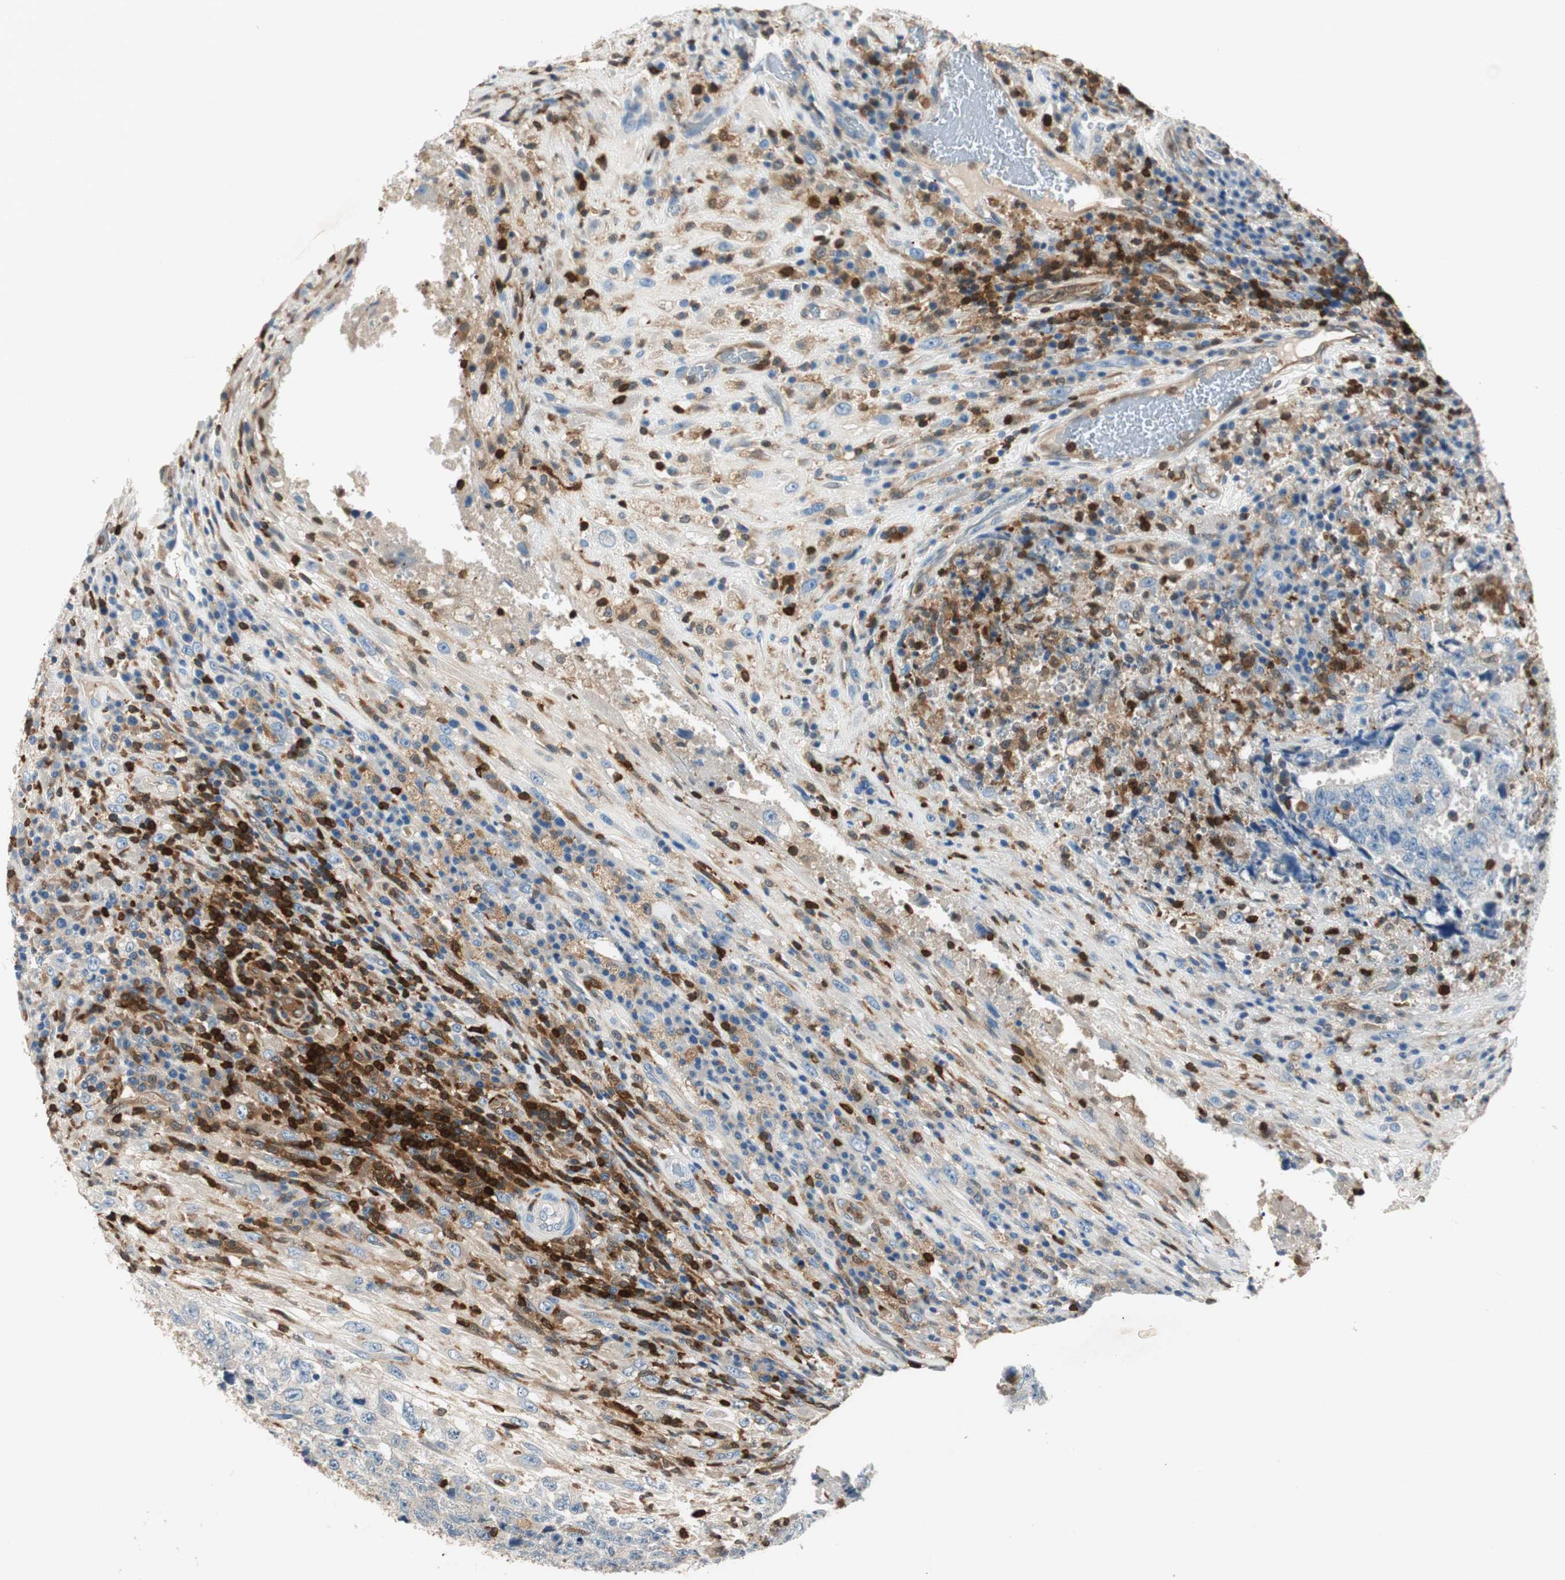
{"staining": {"intensity": "negative", "quantity": "none", "location": "none"}, "tissue": "testis cancer", "cell_type": "Tumor cells", "image_type": "cancer", "snomed": [{"axis": "morphology", "description": "Necrosis, NOS"}, {"axis": "morphology", "description": "Carcinoma, Embryonal, NOS"}, {"axis": "topography", "description": "Testis"}], "caption": "IHC image of testis cancer stained for a protein (brown), which demonstrates no positivity in tumor cells.", "gene": "COTL1", "patient": {"sex": "male", "age": 19}}